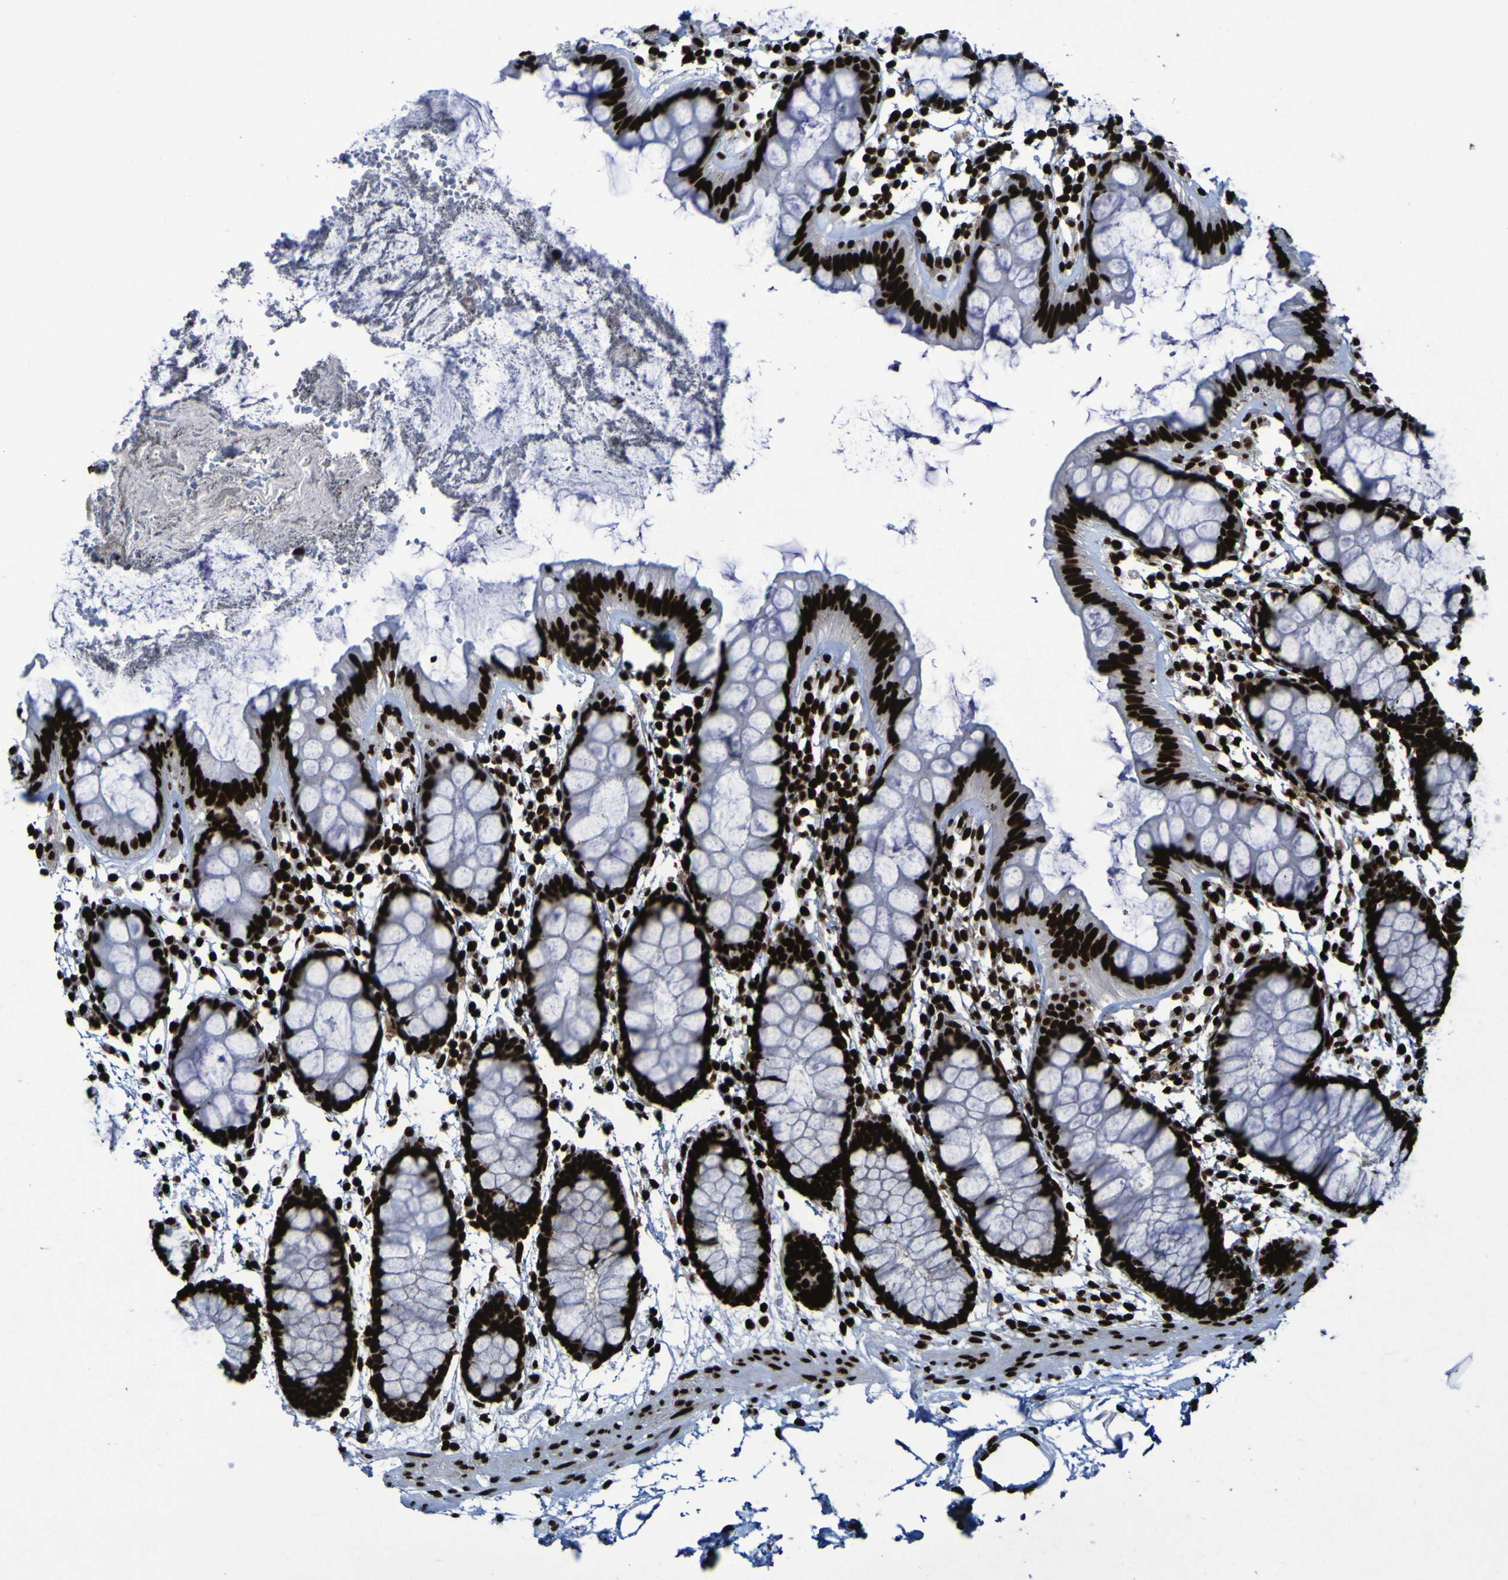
{"staining": {"intensity": "strong", "quantity": ">75%", "location": "nuclear"}, "tissue": "rectum", "cell_type": "Glandular cells", "image_type": "normal", "snomed": [{"axis": "morphology", "description": "Normal tissue, NOS"}, {"axis": "topography", "description": "Rectum"}], "caption": "The micrograph demonstrates immunohistochemical staining of normal rectum. There is strong nuclear positivity is appreciated in approximately >75% of glandular cells. (DAB IHC with brightfield microscopy, high magnification).", "gene": "NPM1", "patient": {"sex": "female", "age": 66}}